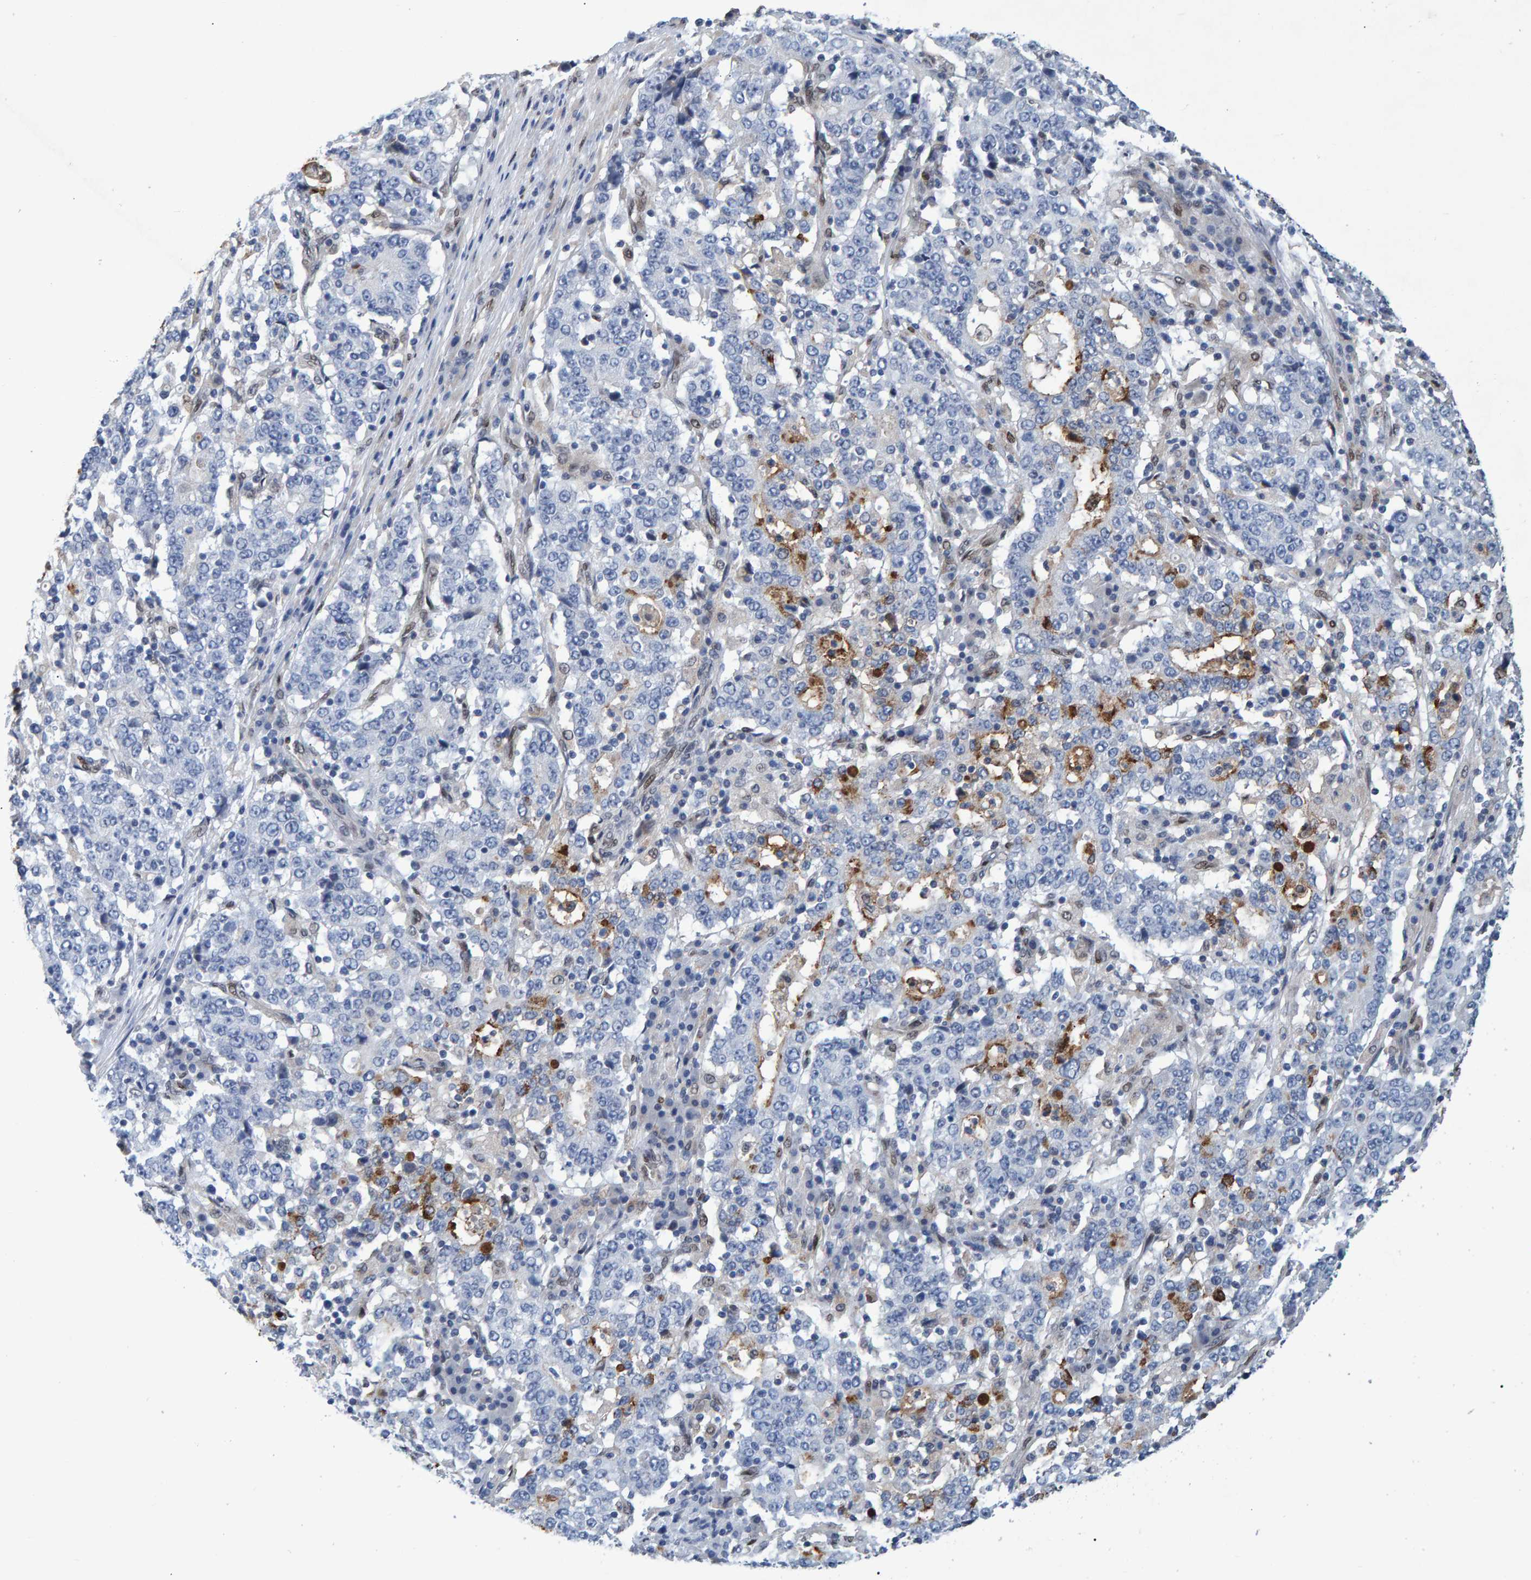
{"staining": {"intensity": "negative", "quantity": "none", "location": "none"}, "tissue": "stomach cancer", "cell_type": "Tumor cells", "image_type": "cancer", "snomed": [{"axis": "morphology", "description": "Adenocarcinoma, NOS"}, {"axis": "topography", "description": "Stomach"}], "caption": "Immunohistochemical staining of stomach cancer (adenocarcinoma) shows no significant positivity in tumor cells. (Brightfield microscopy of DAB immunohistochemistry at high magnification).", "gene": "QKI", "patient": {"sex": "male", "age": 59}}